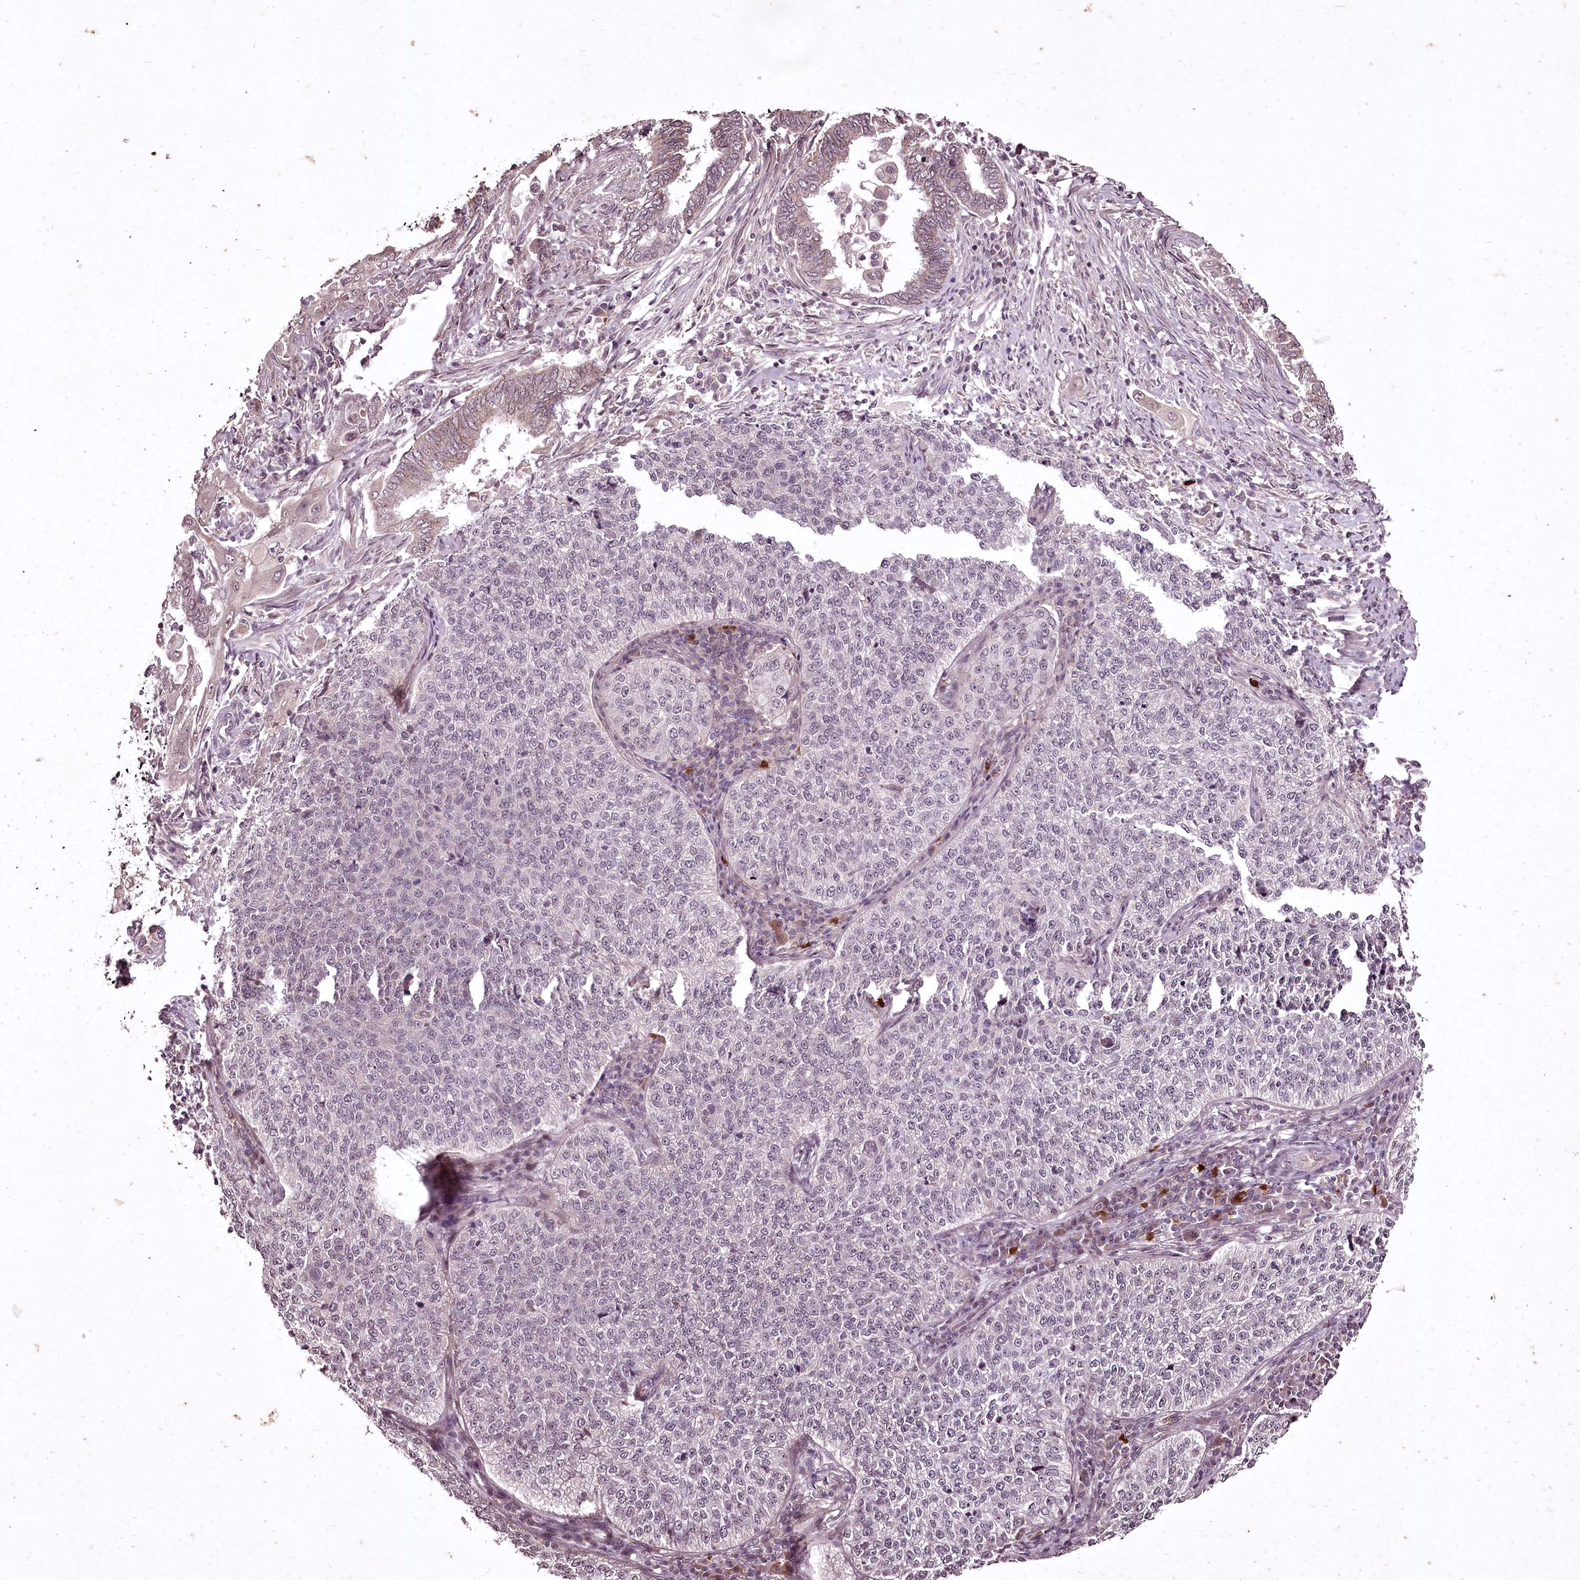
{"staining": {"intensity": "negative", "quantity": "none", "location": "none"}, "tissue": "cervical cancer", "cell_type": "Tumor cells", "image_type": "cancer", "snomed": [{"axis": "morphology", "description": "Squamous cell carcinoma, NOS"}, {"axis": "topography", "description": "Cervix"}], "caption": "Tumor cells are negative for brown protein staining in cervical cancer (squamous cell carcinoma).", "gene": "ADRA1D", "patient": {"sex": "female", "age": 35}}